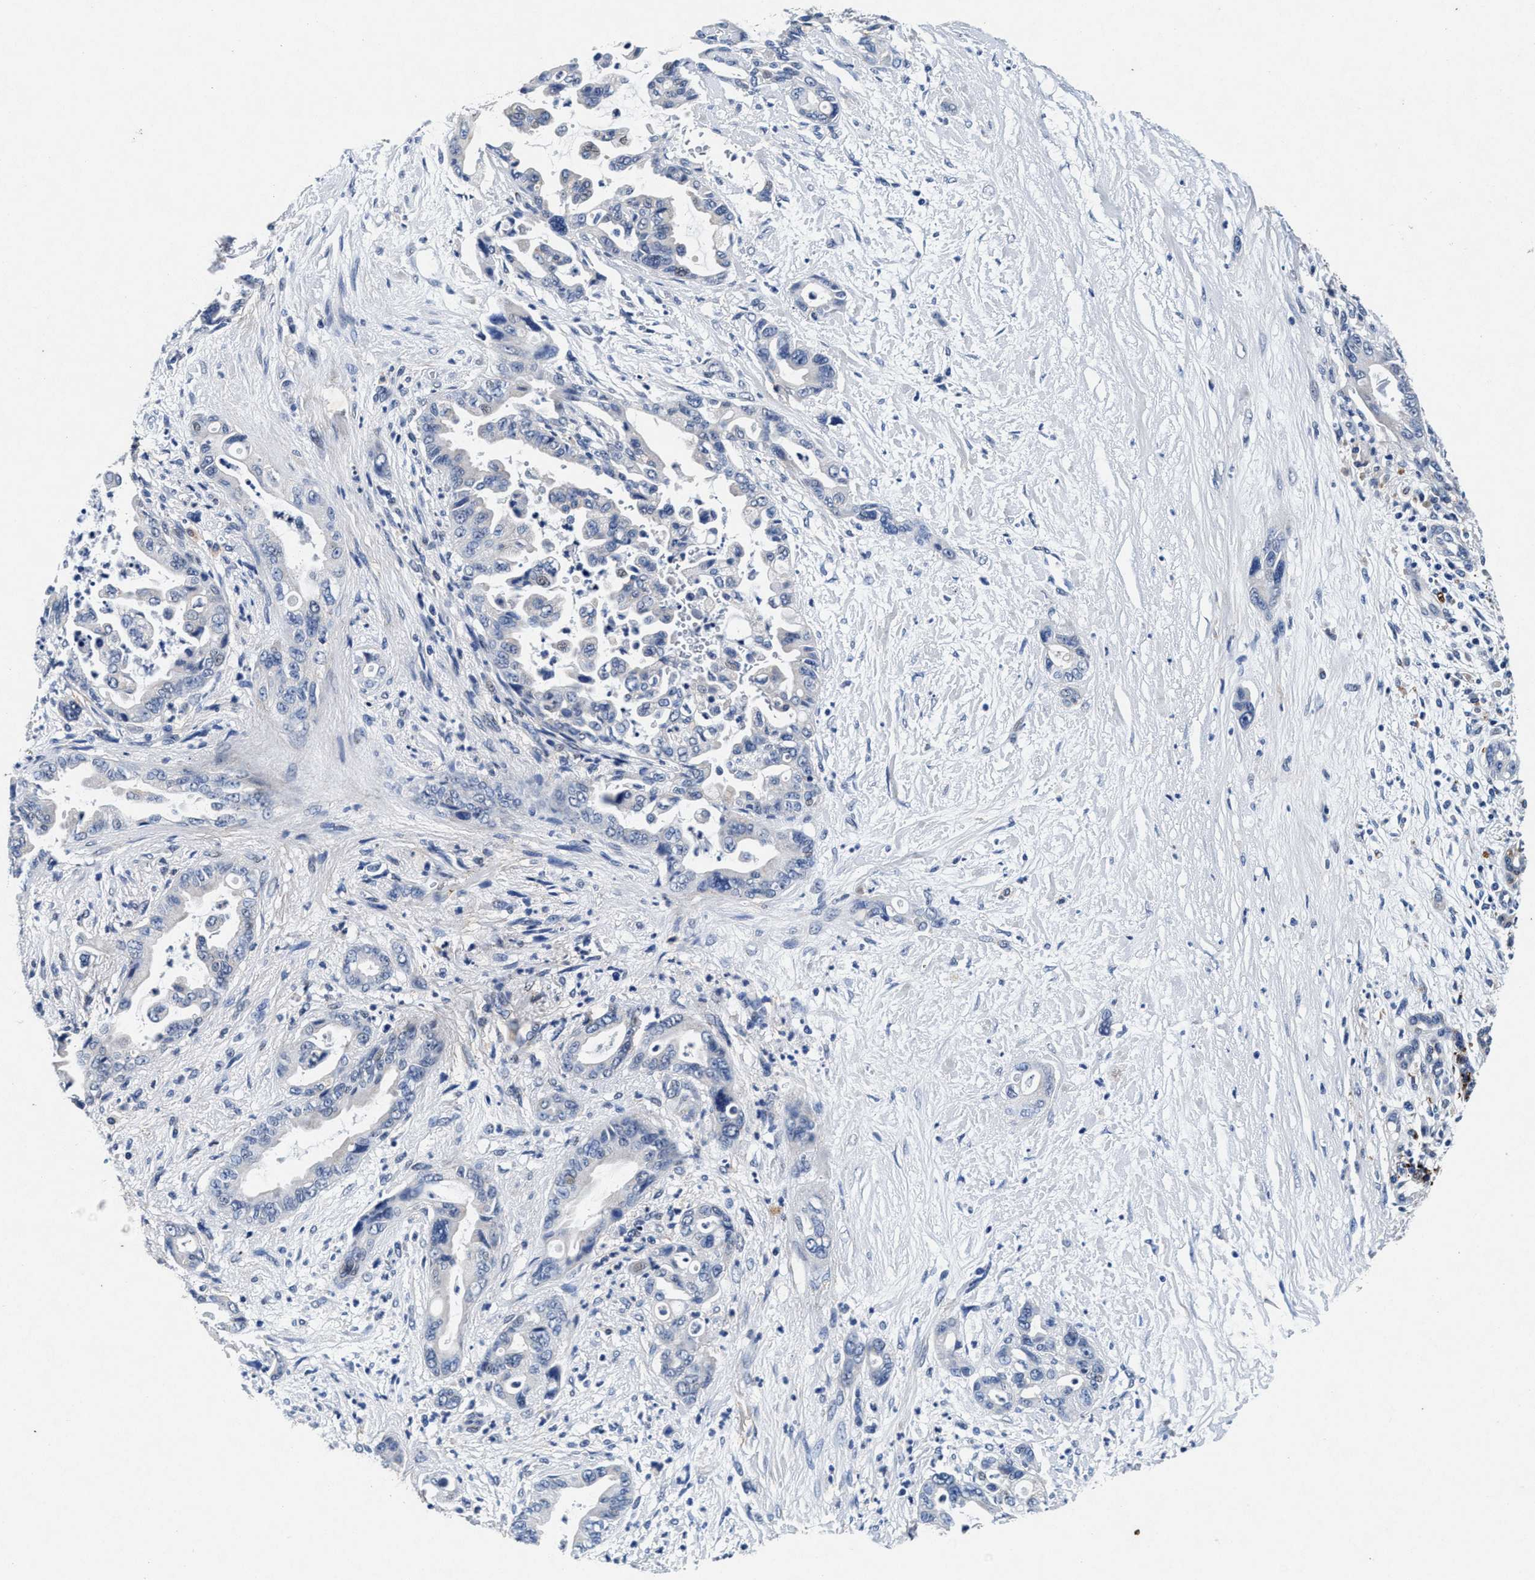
{"staining": {"intensity": "negative", "quantity": "none", "location": "none"}, "tissue": "pancreatic cancer", "cell_type": "Tumor cells", "image_type": "cancer", "snomed": [{"axis": "morphology", "description": "Adenocarcinoma, NOS"}, {"axis": "topography", "description": "Pancreas"}], "caption": "High power microscopy photomicrograph of an IHC photomicrograph of adenocarcinoma (pancreatic), revealing no significant positivity in tumor cells. Nuclei are stained in blue.", "gene": "SLC8A1", "patient": {"sex": "male", "age": 70}}